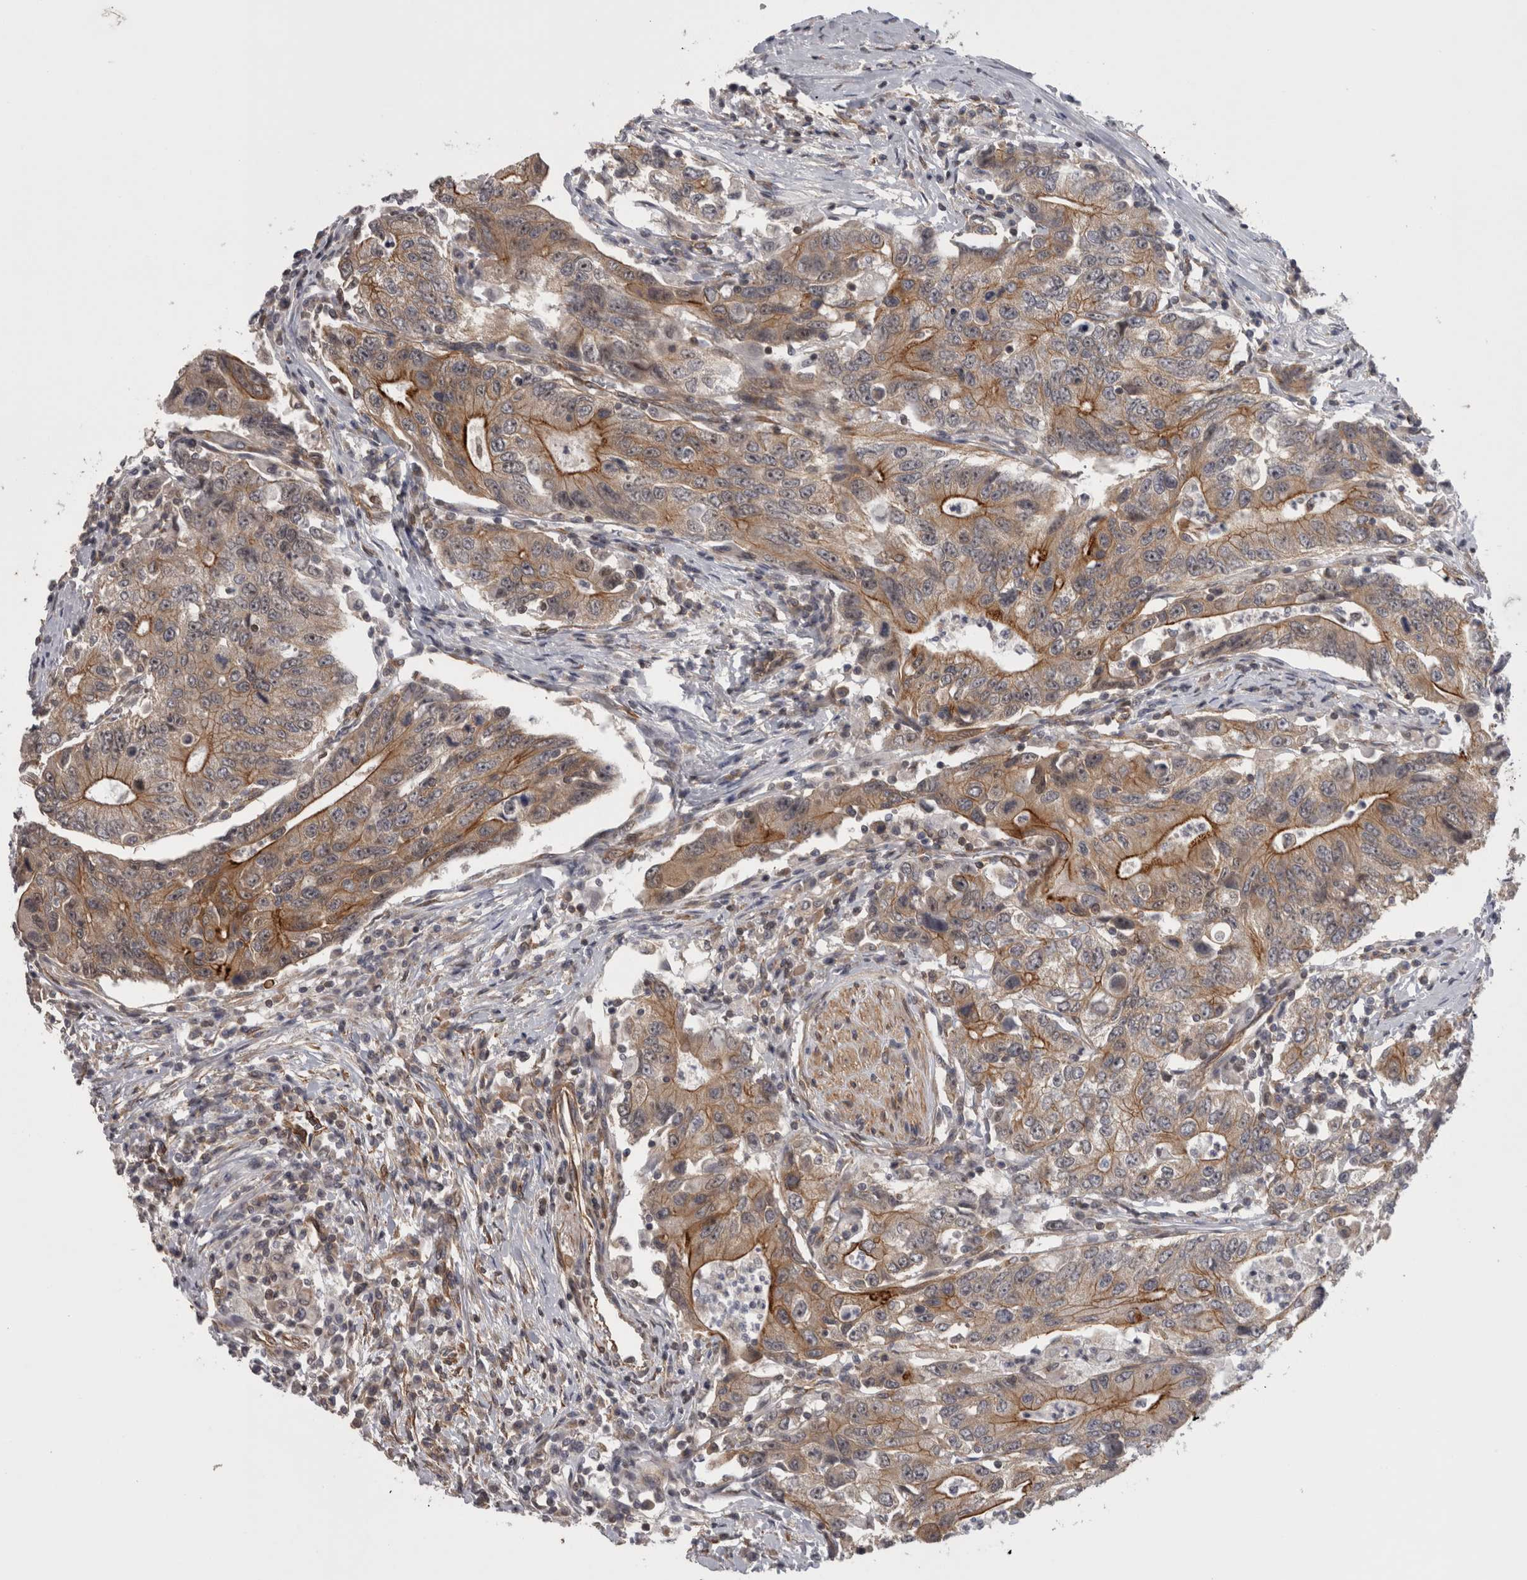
{"staining": {"intensity": "moderate", "quantity": "25%-75%", "location": "cytoplasmic/membranous"}, "tissue": "colorectal cancer", "cell_type": "Tumor cells", "image_type": "cancer", "snomed": [{"axis": "morphology", "description": "Adenocarcinoma, NOS"}, {"axis": "topography", "description": "Colon"}], "caption": "Protein expression analysis of adenocarcinoma (colorectal) demonstrates moderate cytoplasmic/membranous expression in about 25%-75% of tumor cells. (Stains: DAB in brown, nuclei in blue, Microscopy: brightfield microscopy at high magnification).", "gene": "RMDN1", "patient": {"sex": "female", "age": 77}}